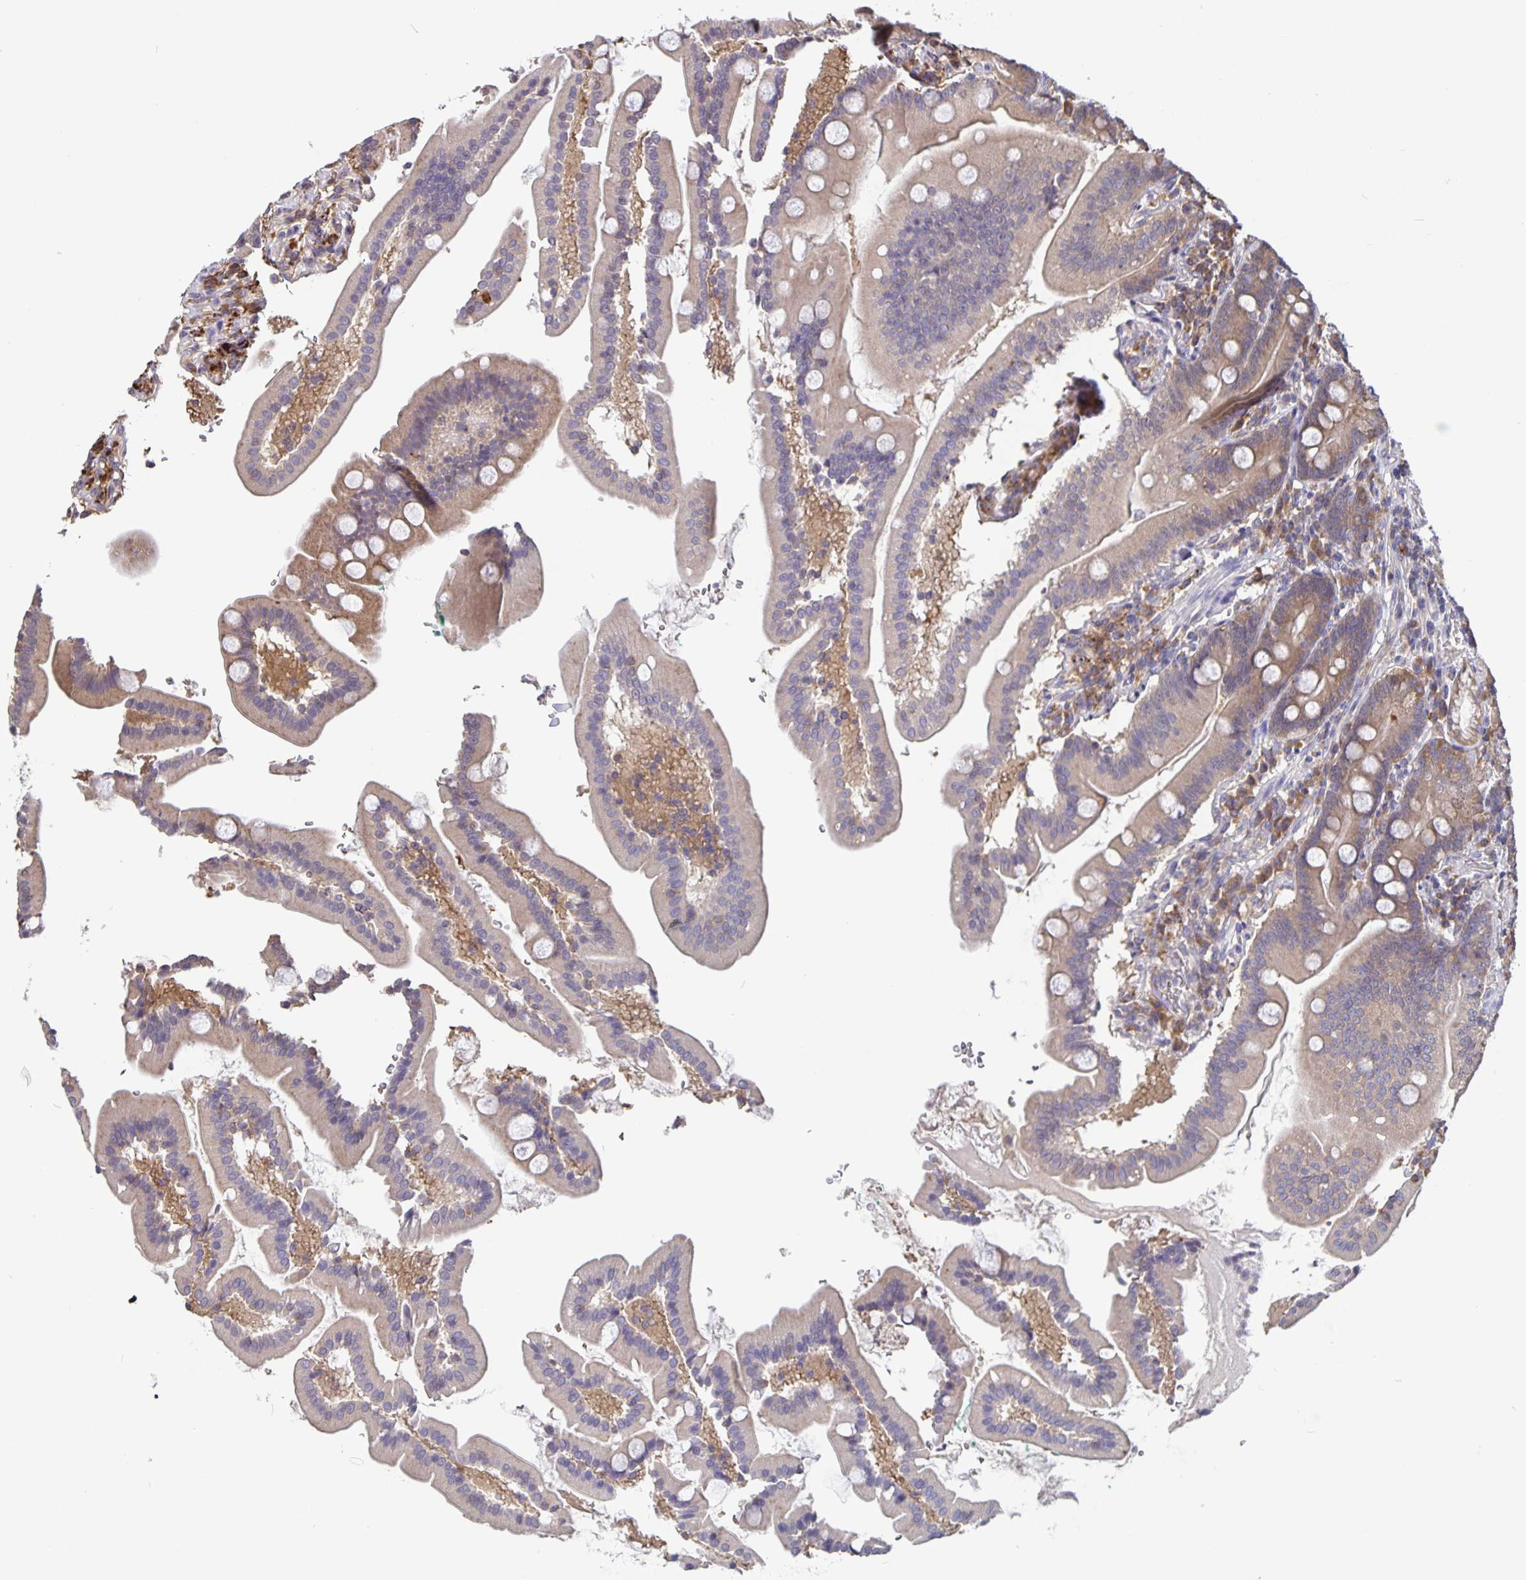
{"staining": {"intensity": "weak", "quantity": ">75%", "location": "cytoplasmic/membranous"}, "tissue": "duodenum", "cell_type": "Glandular cells", "image_type": "normal", "snomed": [{"axis": "morphology", "description": "Normal tissue, NOS"}, {"axis": "topography", "description": "Duodenum"}], "caption": "Duodenum stained with DAB immunohistochemistry (IHC) shows low levels of weak cytoplasmic/membranous expression in approximately >75% of glandular cells.", "gene": "FEM1C", "patient": {"sex": "female", "age": 67}}